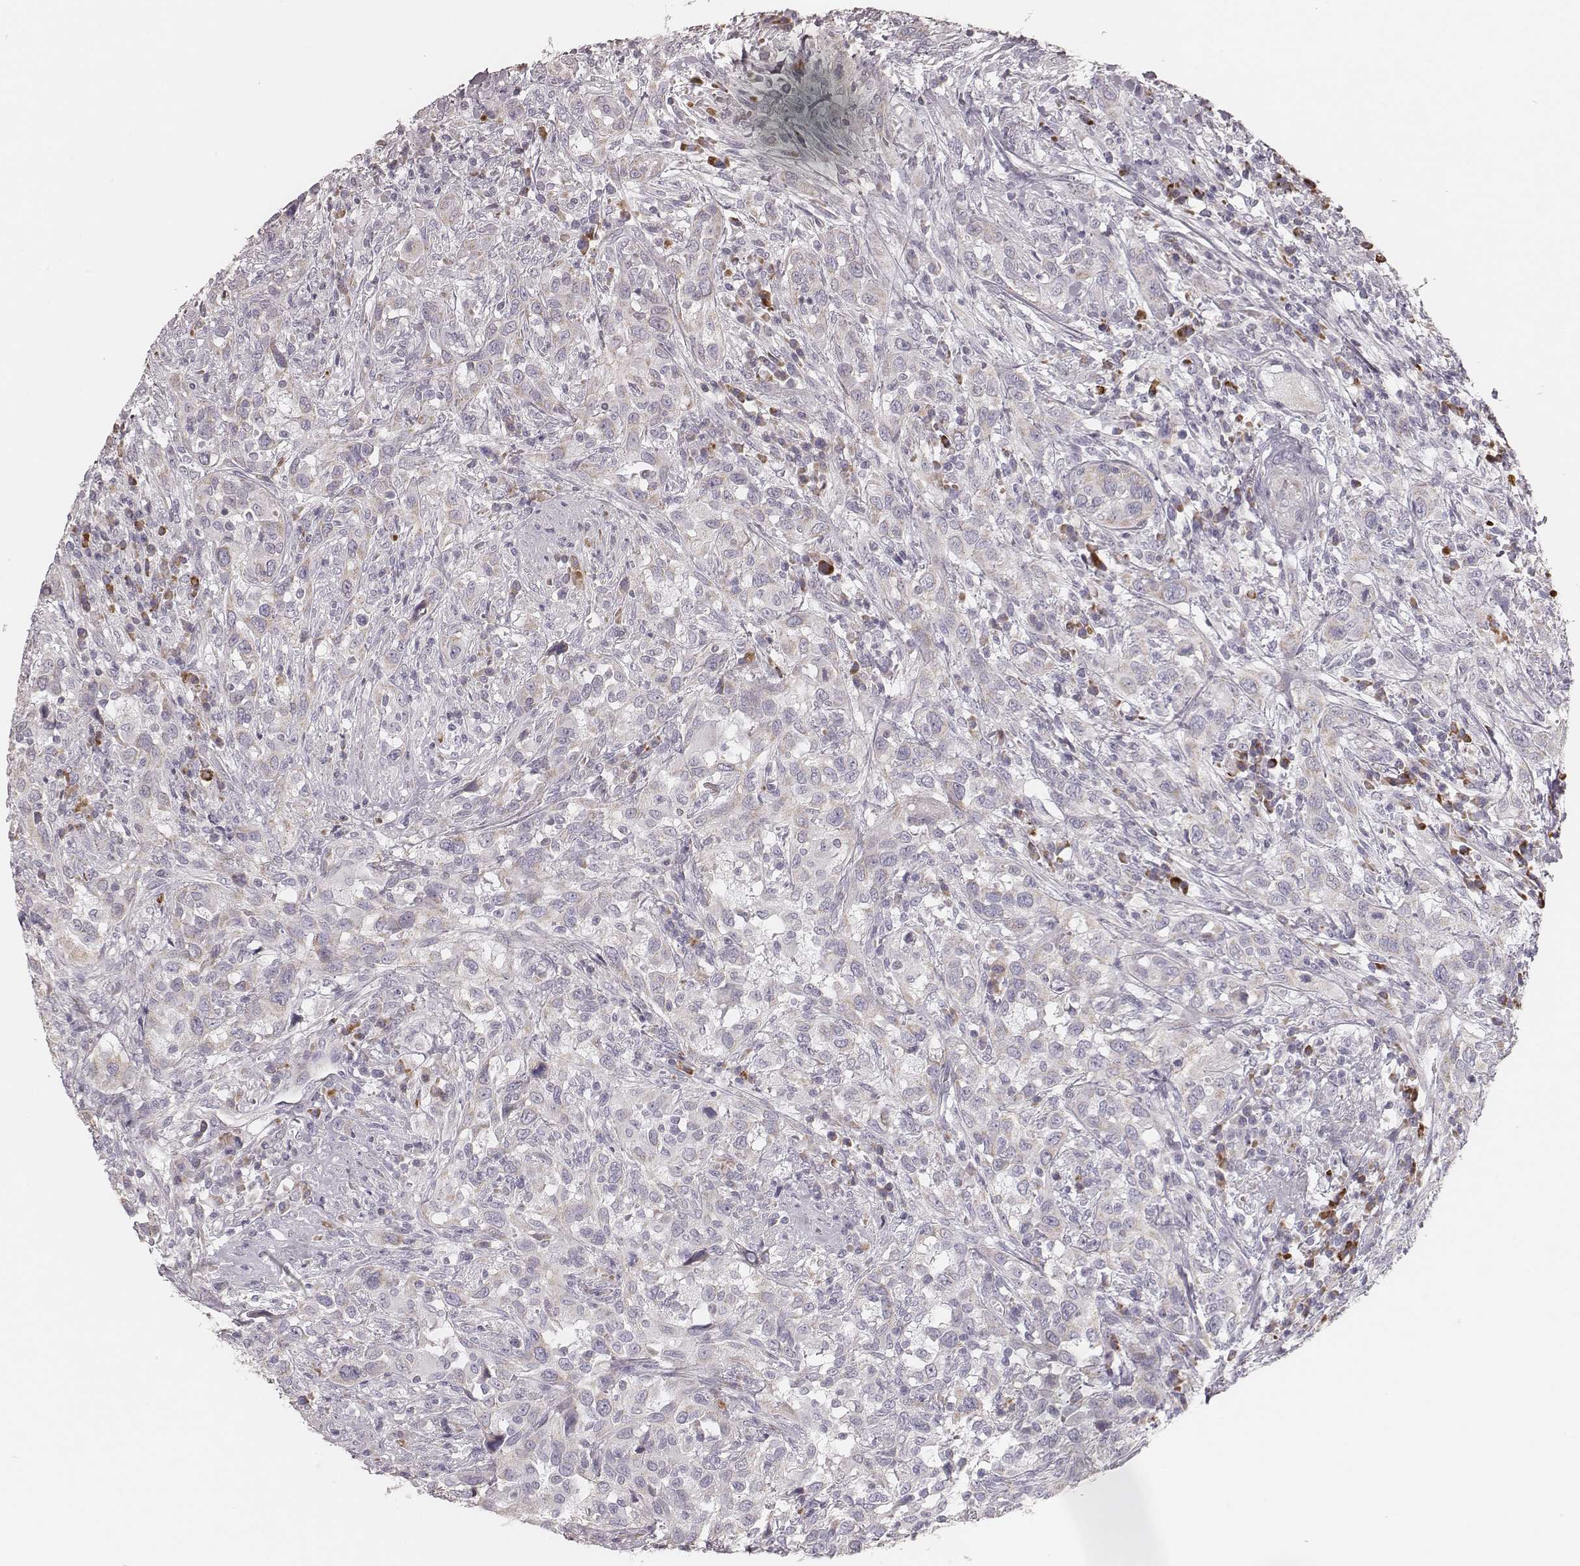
{"staining": {"intensity": "weak", "quantity": "<25%", "location": "cytoplasmic/membranous"}, "tissue": "urothelial cancer", "cell_type": "Tumor cells", "image_type": "cancer", "snomed": [{"axis": "morphology", "description": "Urothelial carcinoma, NOS"}, {"axis": "morphology", "description": "Urothelial carcinoma, High grade"}, {"axis": "topography", "description": "Urinary bladder"}], "caption": "Protein analysis of urothelial cancer displays no significant expression in tumor cells.", "gene": "KIF5C", "patient": {"sex": "female", "age": 64}}